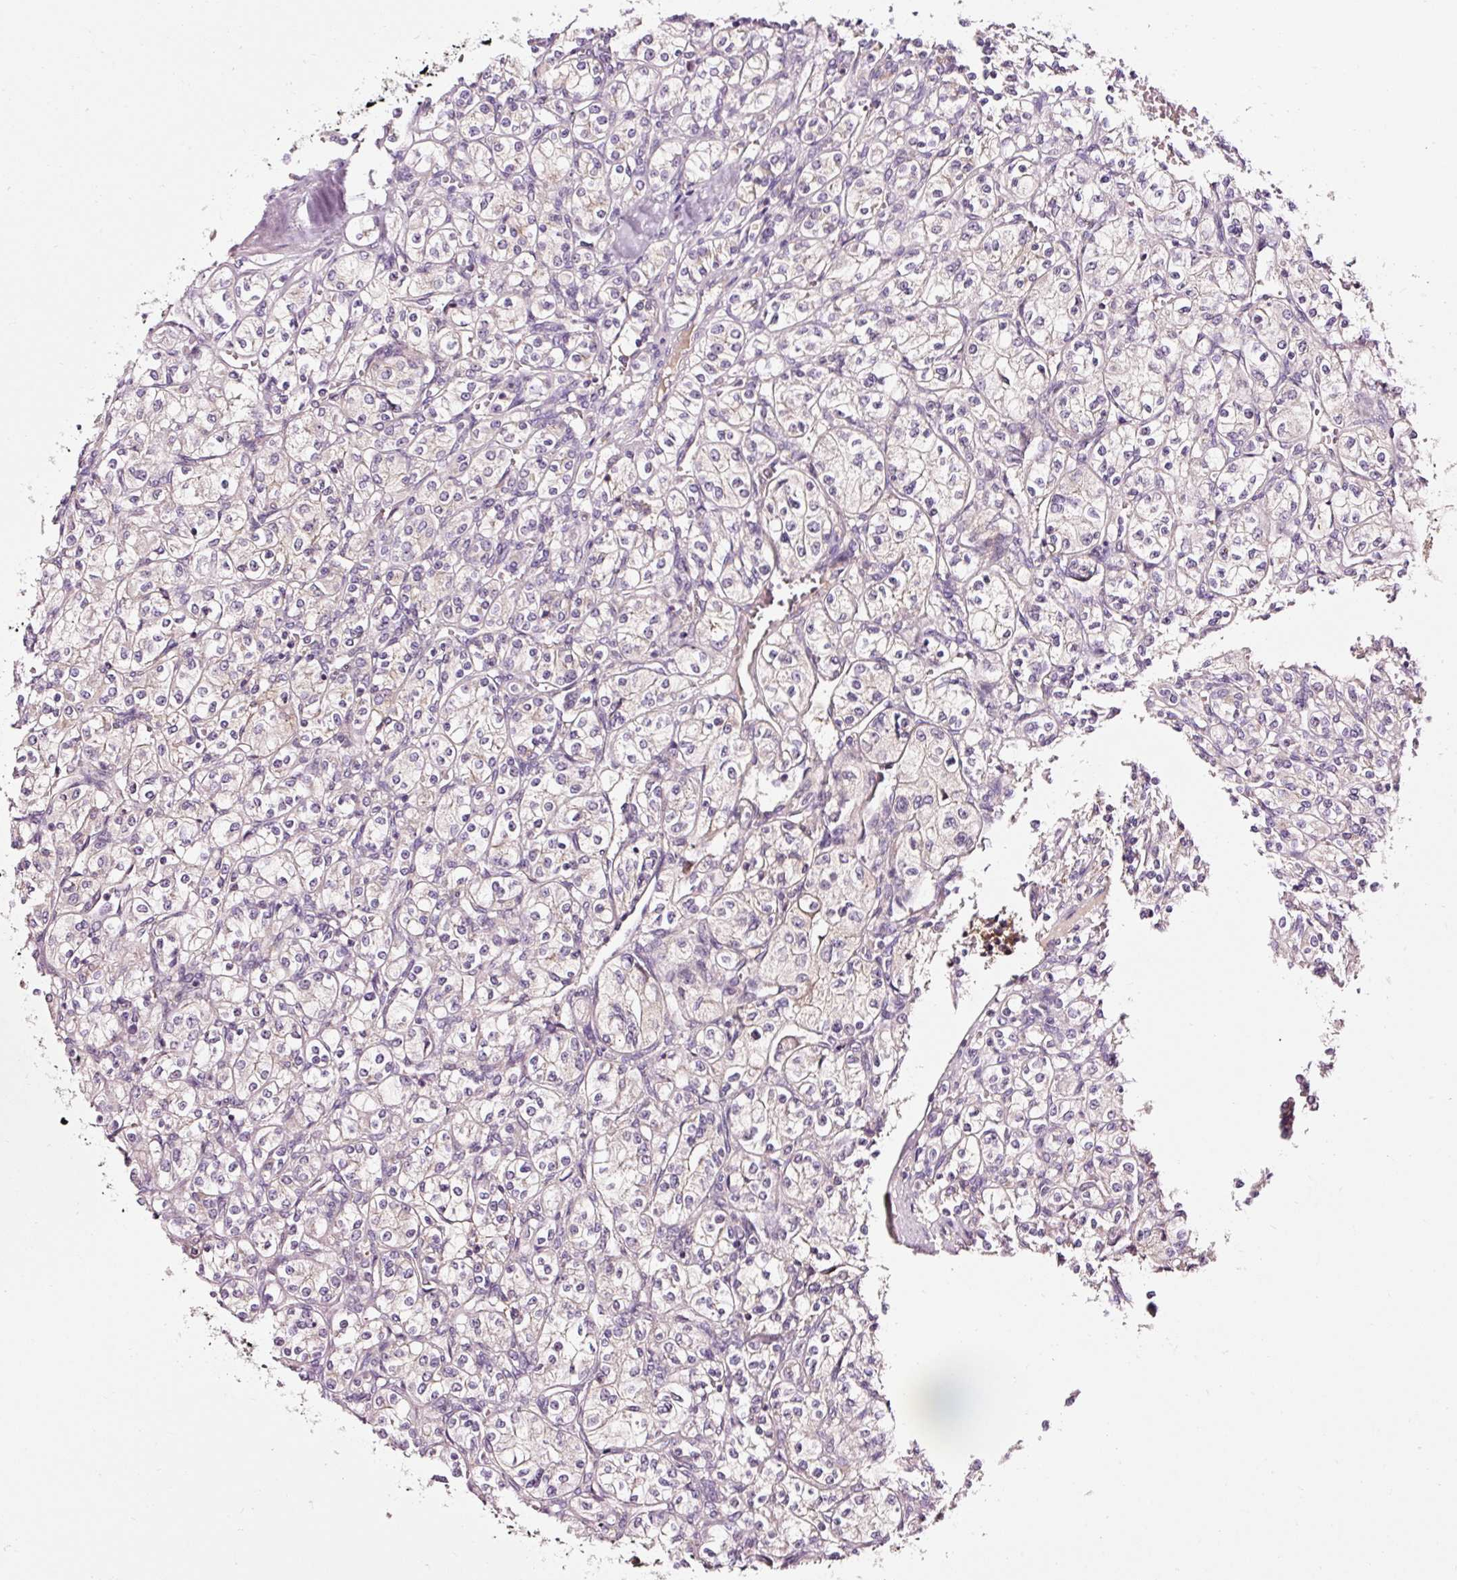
{"staining": {"intensity": "negative", "quantity": "none", "location": "none"}, "tissue": "renal cancer", "cell_type": "Tumor cells", "image_type": "cancer", "snomed": [{"axis": "morphology", "description": "Adenocarcinoma, NOS"}, {"axis": "topography", "description": "Kidney"}], "caption": "An IHC histopathology image of renal cancer (adenocarcinoma) is shown. There is no staining in tumor cells of renal cancer (adenocarcinoma). (DAB IHC, high magnification).", "gene": "NAPA", "patient": {"sex": "male", "age": 77}}